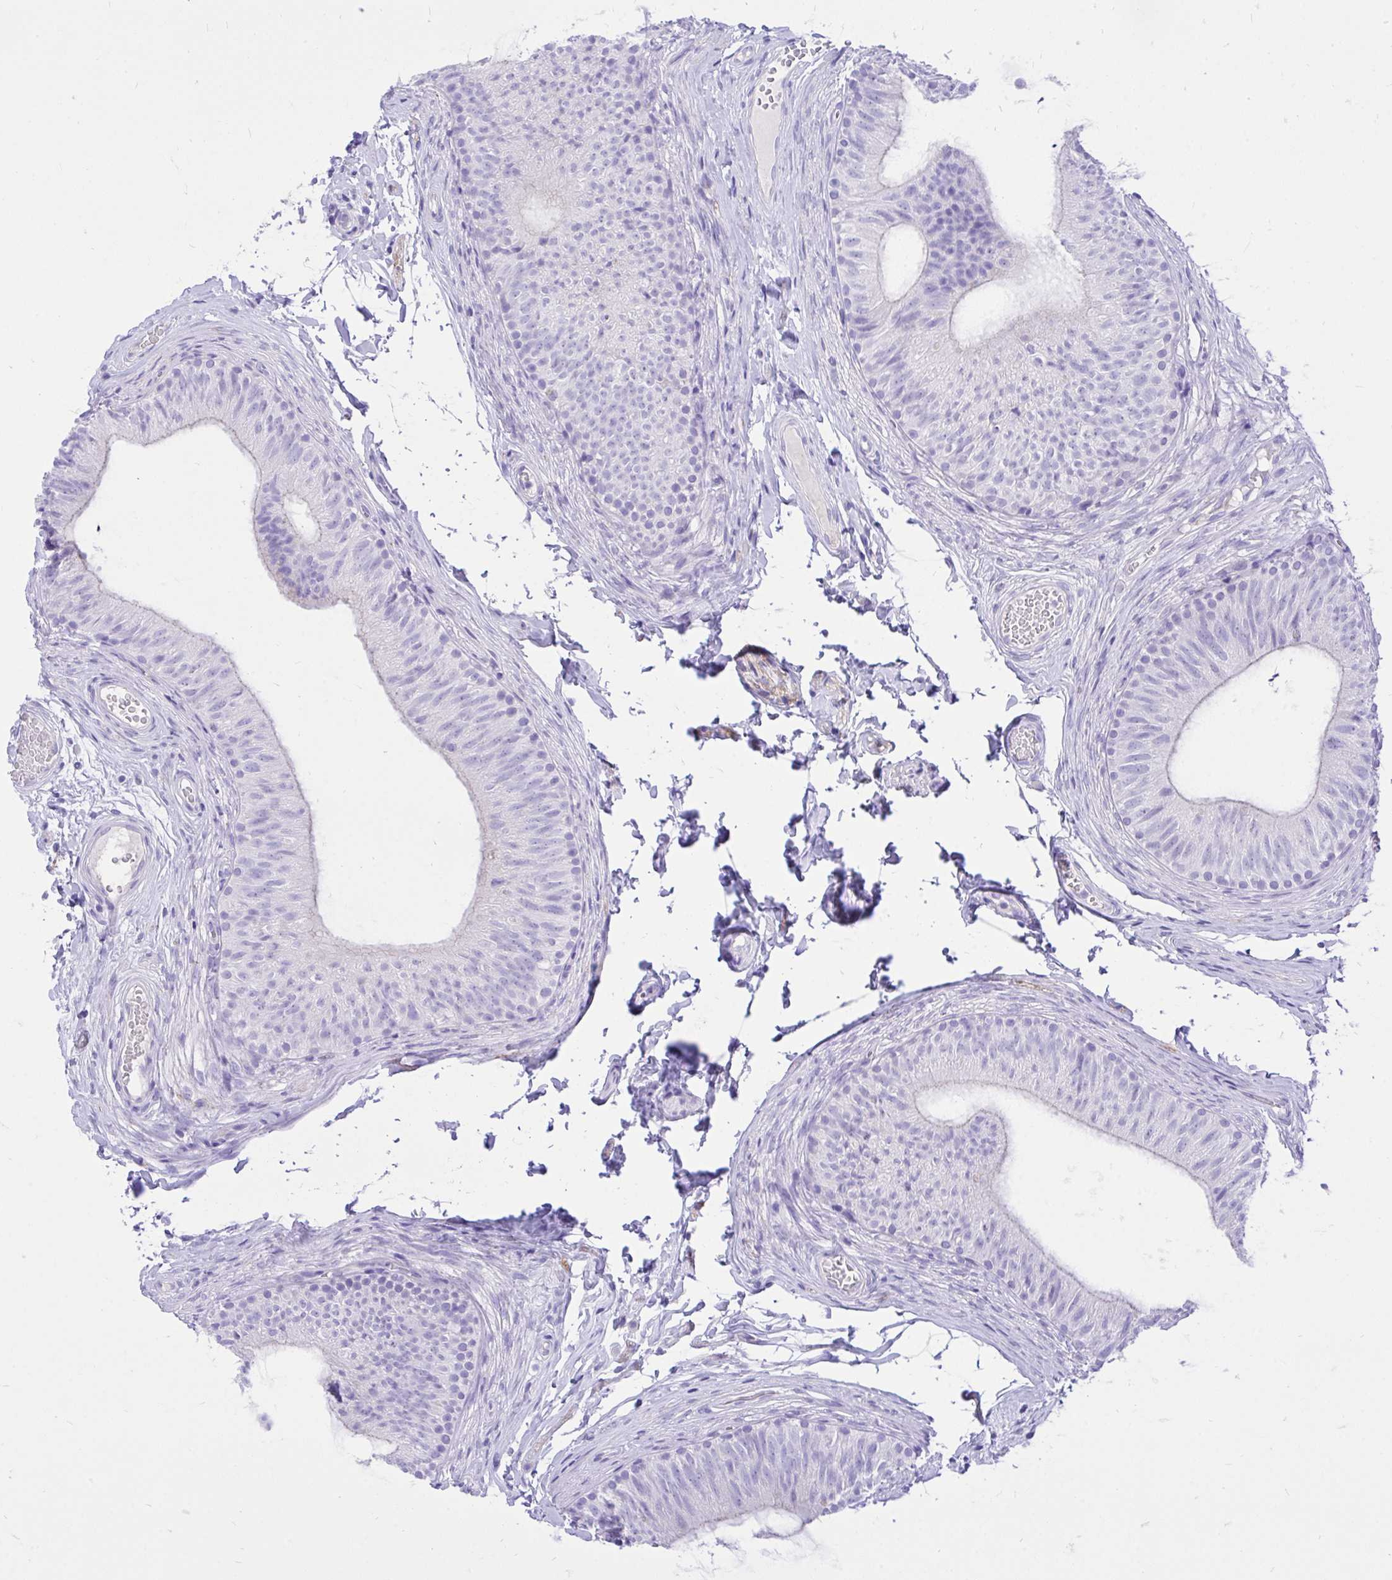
{"staining": {"intensity": "negative", "quantity": "none", "location": "none"}, "tissue": "epididymis", "cell_type": "Glandular cells", "image_type": "normal", "snomed": [{"axis": "morphology", "description": "Normal tissue, NOS"}, {"axis": "topography", "description": "Epididymis, spermatic cord, NOS"}, {"axis": "topography", "description": "Epididymis"}, {"axis": "topography", "description": "Peripheral nerve tissue"}], "caption": "Immunohistochemistry (IHC) of unremarkable human epididymis shows no staining in glandular cells.", "gene": "MON1A", "patient": {"sex": "male", "age": 29}}